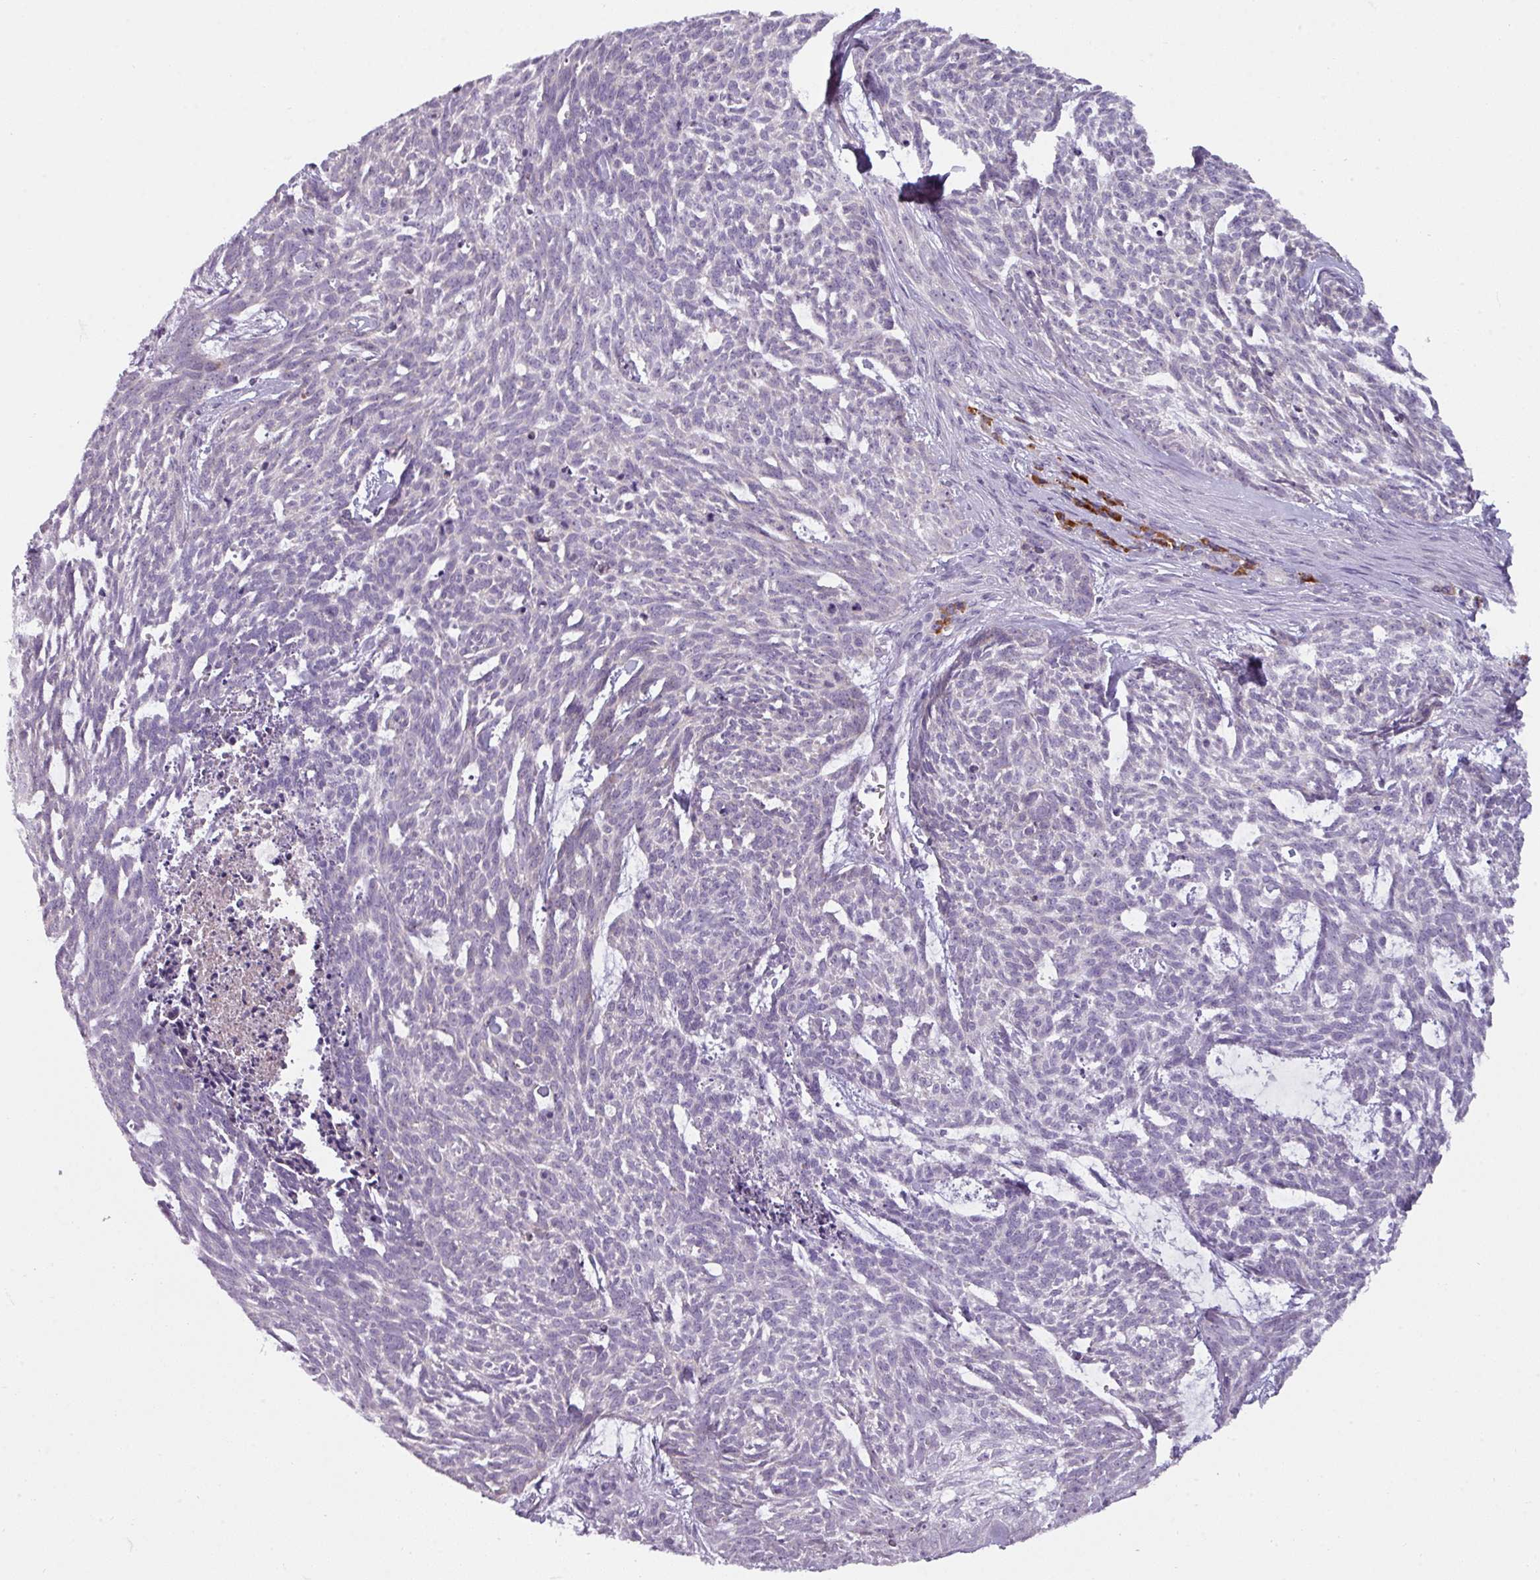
{"staining": {"intensity": "negative", "quantity": "none", "location": "none"}, "tissue": "skin cancer", "cell_type": "Tumor cells", "image_type": "cancer", "snomed": [{"axis": "morphology", "description": "Basal cell carcinoma"}, {"axis": "topography", "description": "Skin"}], "caption": "This micrograph is of basal cell carcinoma (skin) stained with immunohistochemistry to label a protein in brown with the nuclei are counter-stained blue. There is no positivity in tumor cells. The staining was performed using DAB to visualize the protein expression in brown, while the nuclei were stained in blue with hematoxylin (Magnification: 20x).", "gene": "C2orf68", "patient": {"sex": "female", "age": 93}}